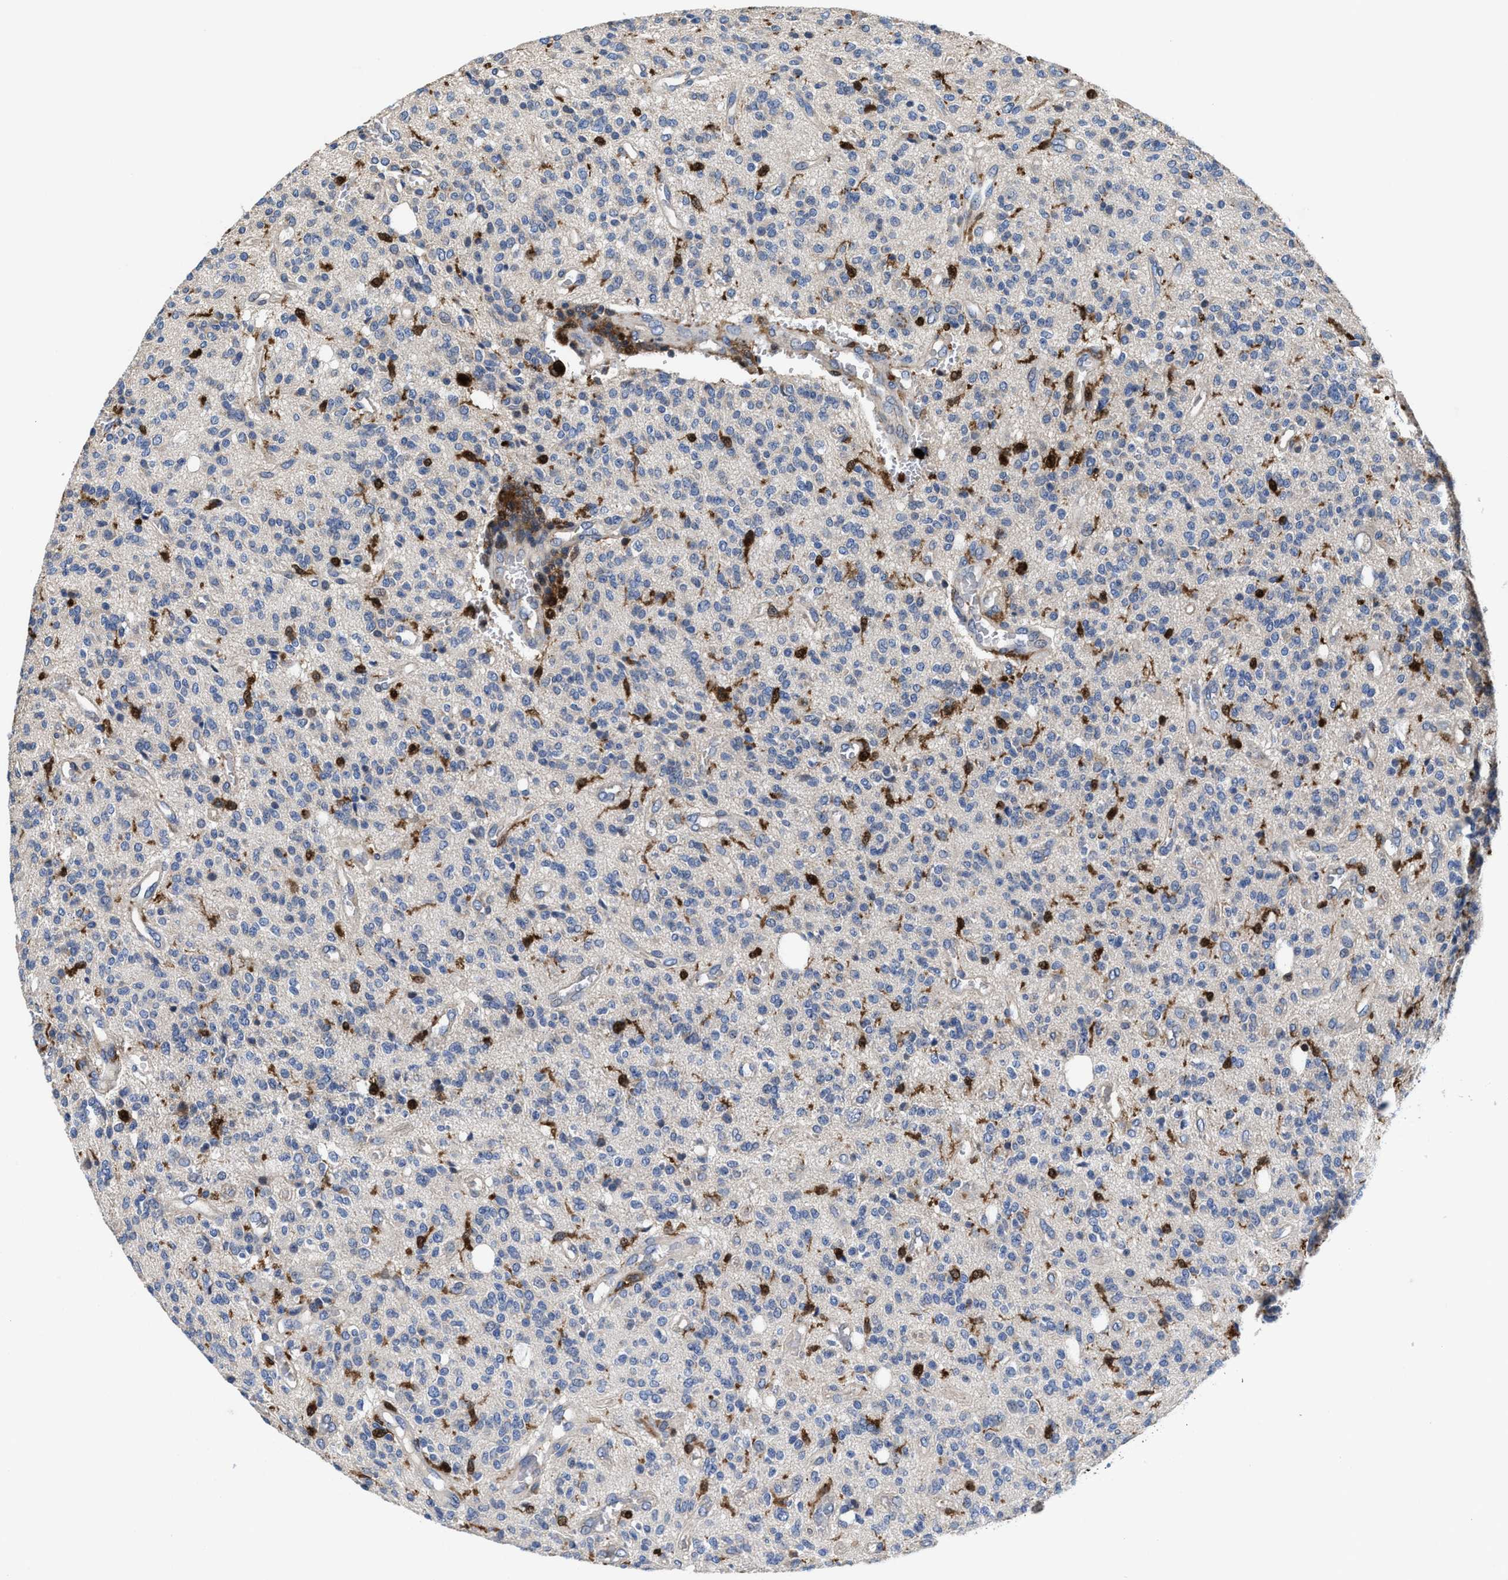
{"staining": {"intensity": "negative", "quantity": "none", "location": "none"}, "tissue": "glioma", "cell_type": "Tumor cells", "image_type": "cancer", "snomed": [{"axis": "morphology", "description": "Glioma, malignant, High grade"}, {"axis": "topography", "description": "Brain"}], "caption": "Protein analysis of malignant glioma (high-grade) reveals no significant expression in tumor cells.", "gene": "RGS10", "patient": {"sex": "male", "age": 34}}